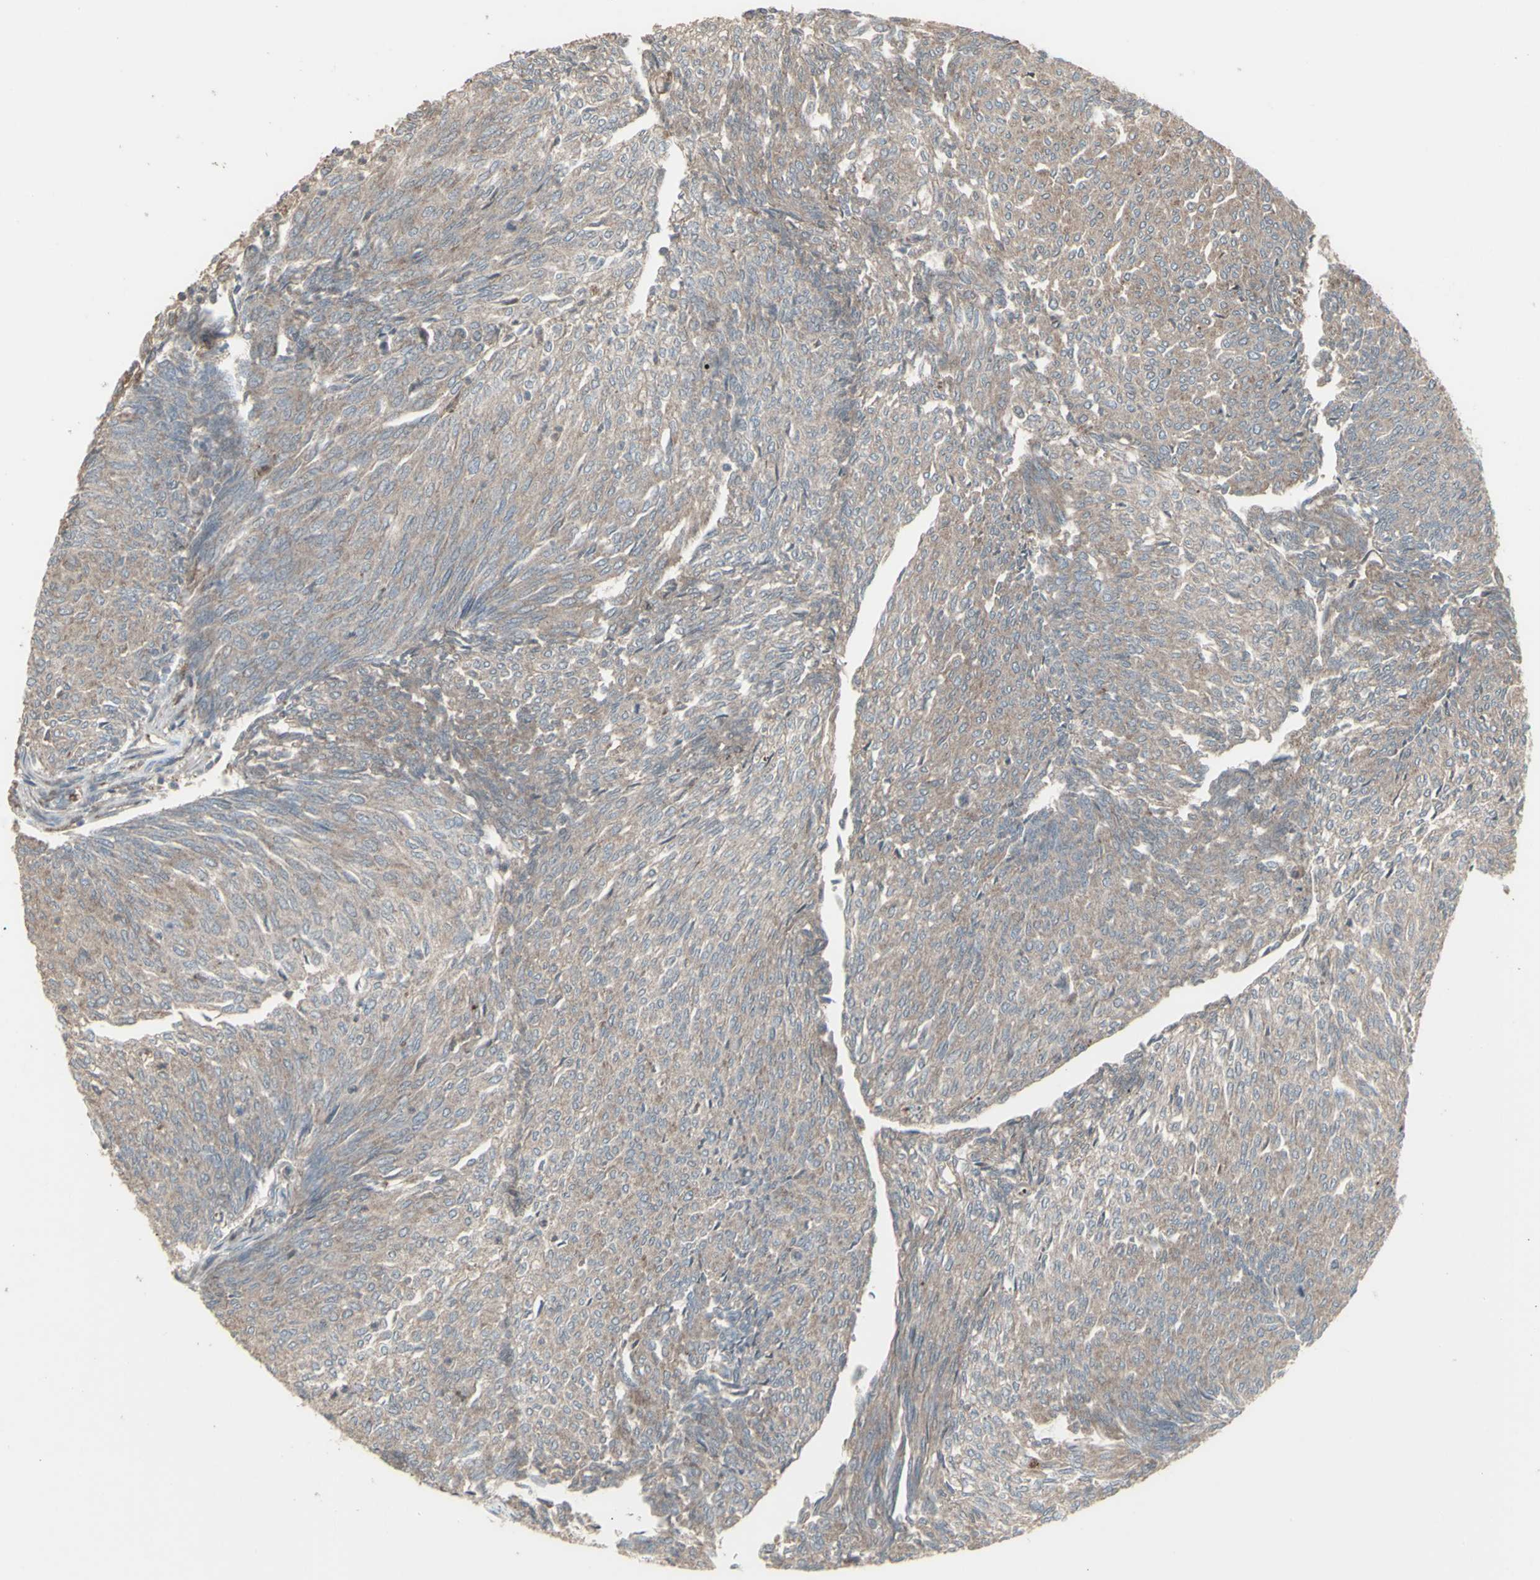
{"staining": {"intensity": "moderate", "quantity": ">75%", "location": "cytoplasmic/membranous"}, "tissue": "urothelial cancer", "cell_type": "Tumor cells", "image_type": "cancer", "snomed": [{"axis": "morphology", "description": "Urothelial carcinoma, Low grade"}, {"axis": "topography", "description": "Urinary bladder"}], "caption": "A micrograph of low-grade urothelial carcinoma stained for a protein displays moderate cytoplasmic/membranous brown staining in tumor cells. The staining is performed using DAB brown chromogen to label protein expression. The nuclei are counter-stained blue using hematoxylin.", "gene": "RNASEL", "patient": {"sex": "female", "age": 79}}